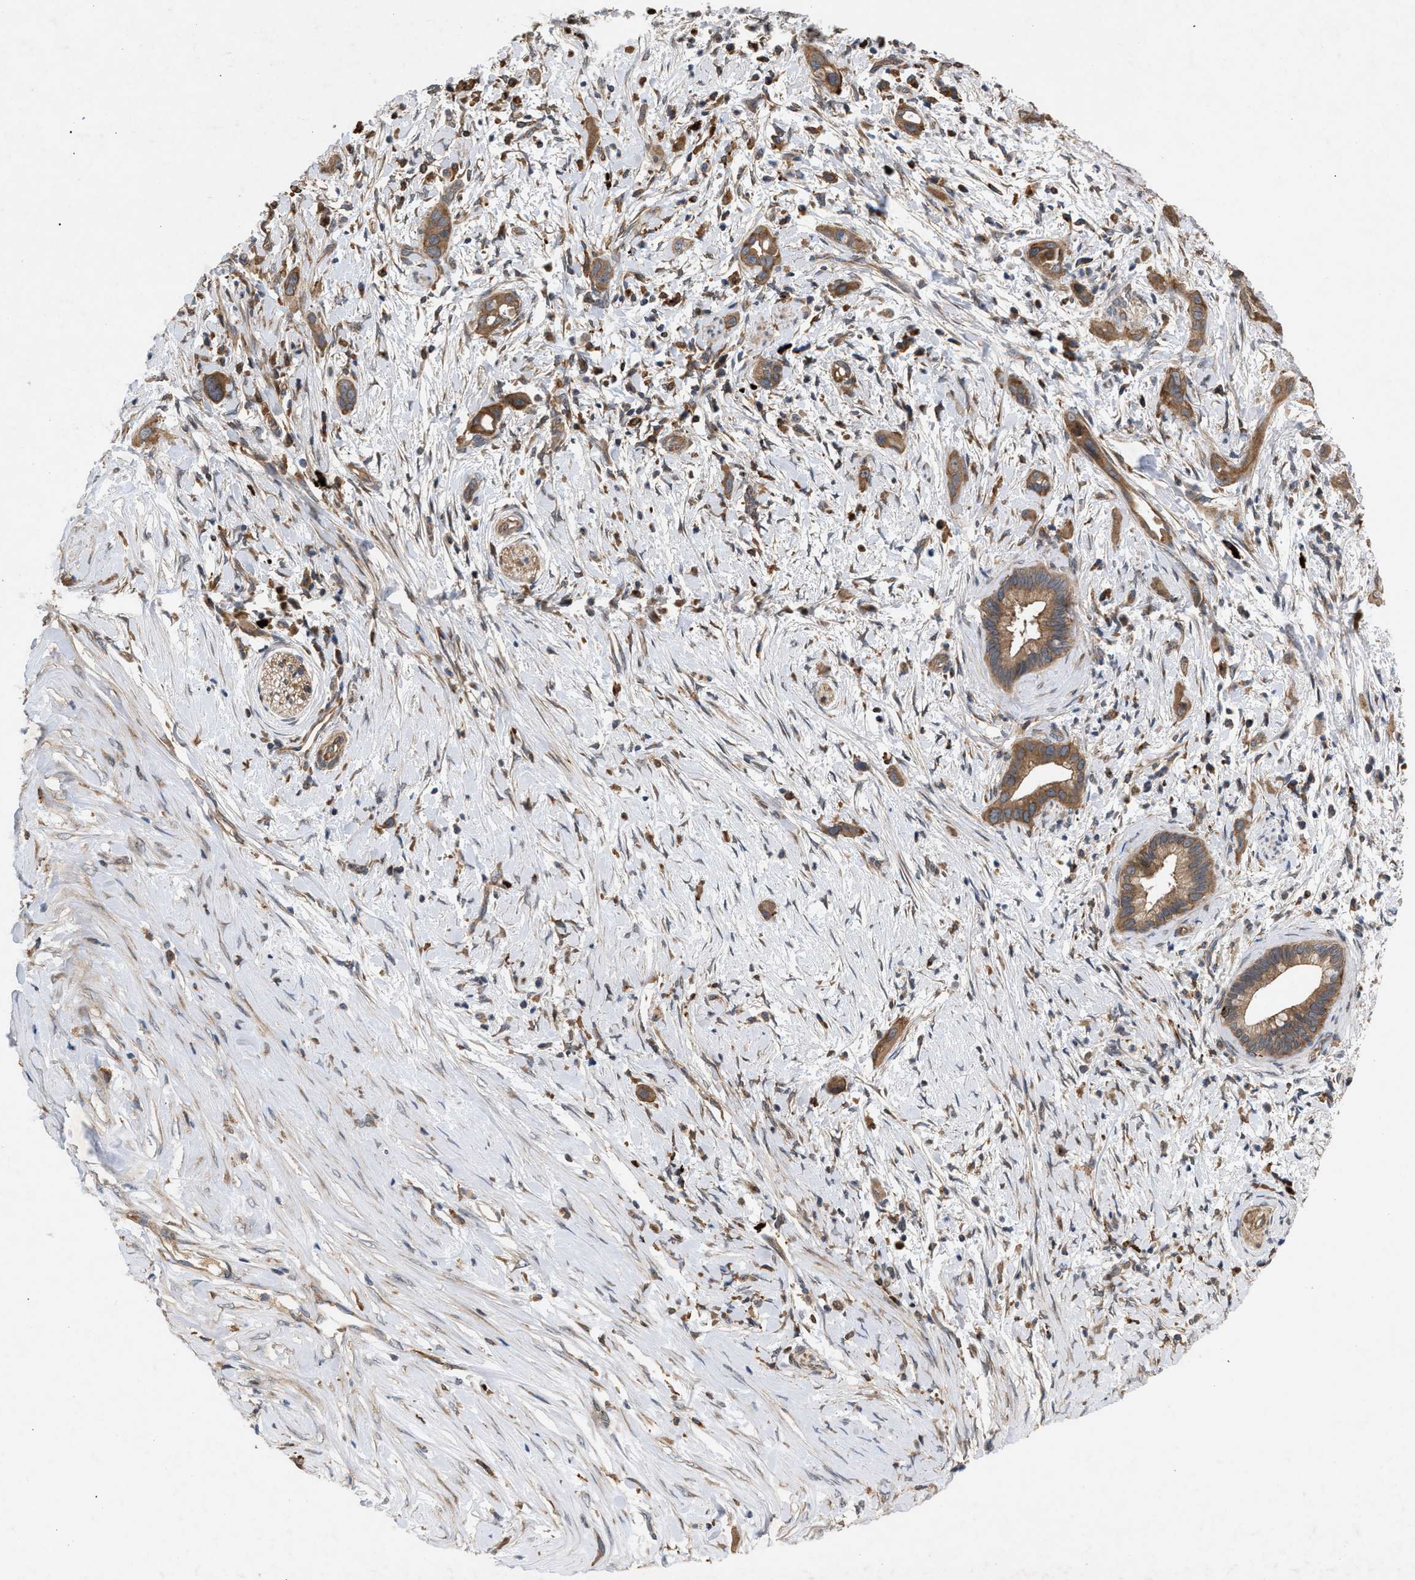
{"staining": {"intensity": "moderate", "quantity": ">75%", "location": "cytoplasmic/membranous"}, "tissue": "pancreatic cancer", "cell_type": "Tumor cells", "image_type": "cancer", "snomed": [{"axis": "morphology", "description": "Adenocarcinoma, NOS"}, {"axis": "topography", "description": "Pancreas"}], "caption": "Protein expression analysis of pancreatic adenocarcinoma reveals moderate cytoplasmic/membranous staining in approximately >75% of tumor cells.", "gene": "GCC1", "patient": {"sex": "male", "age": 59}}